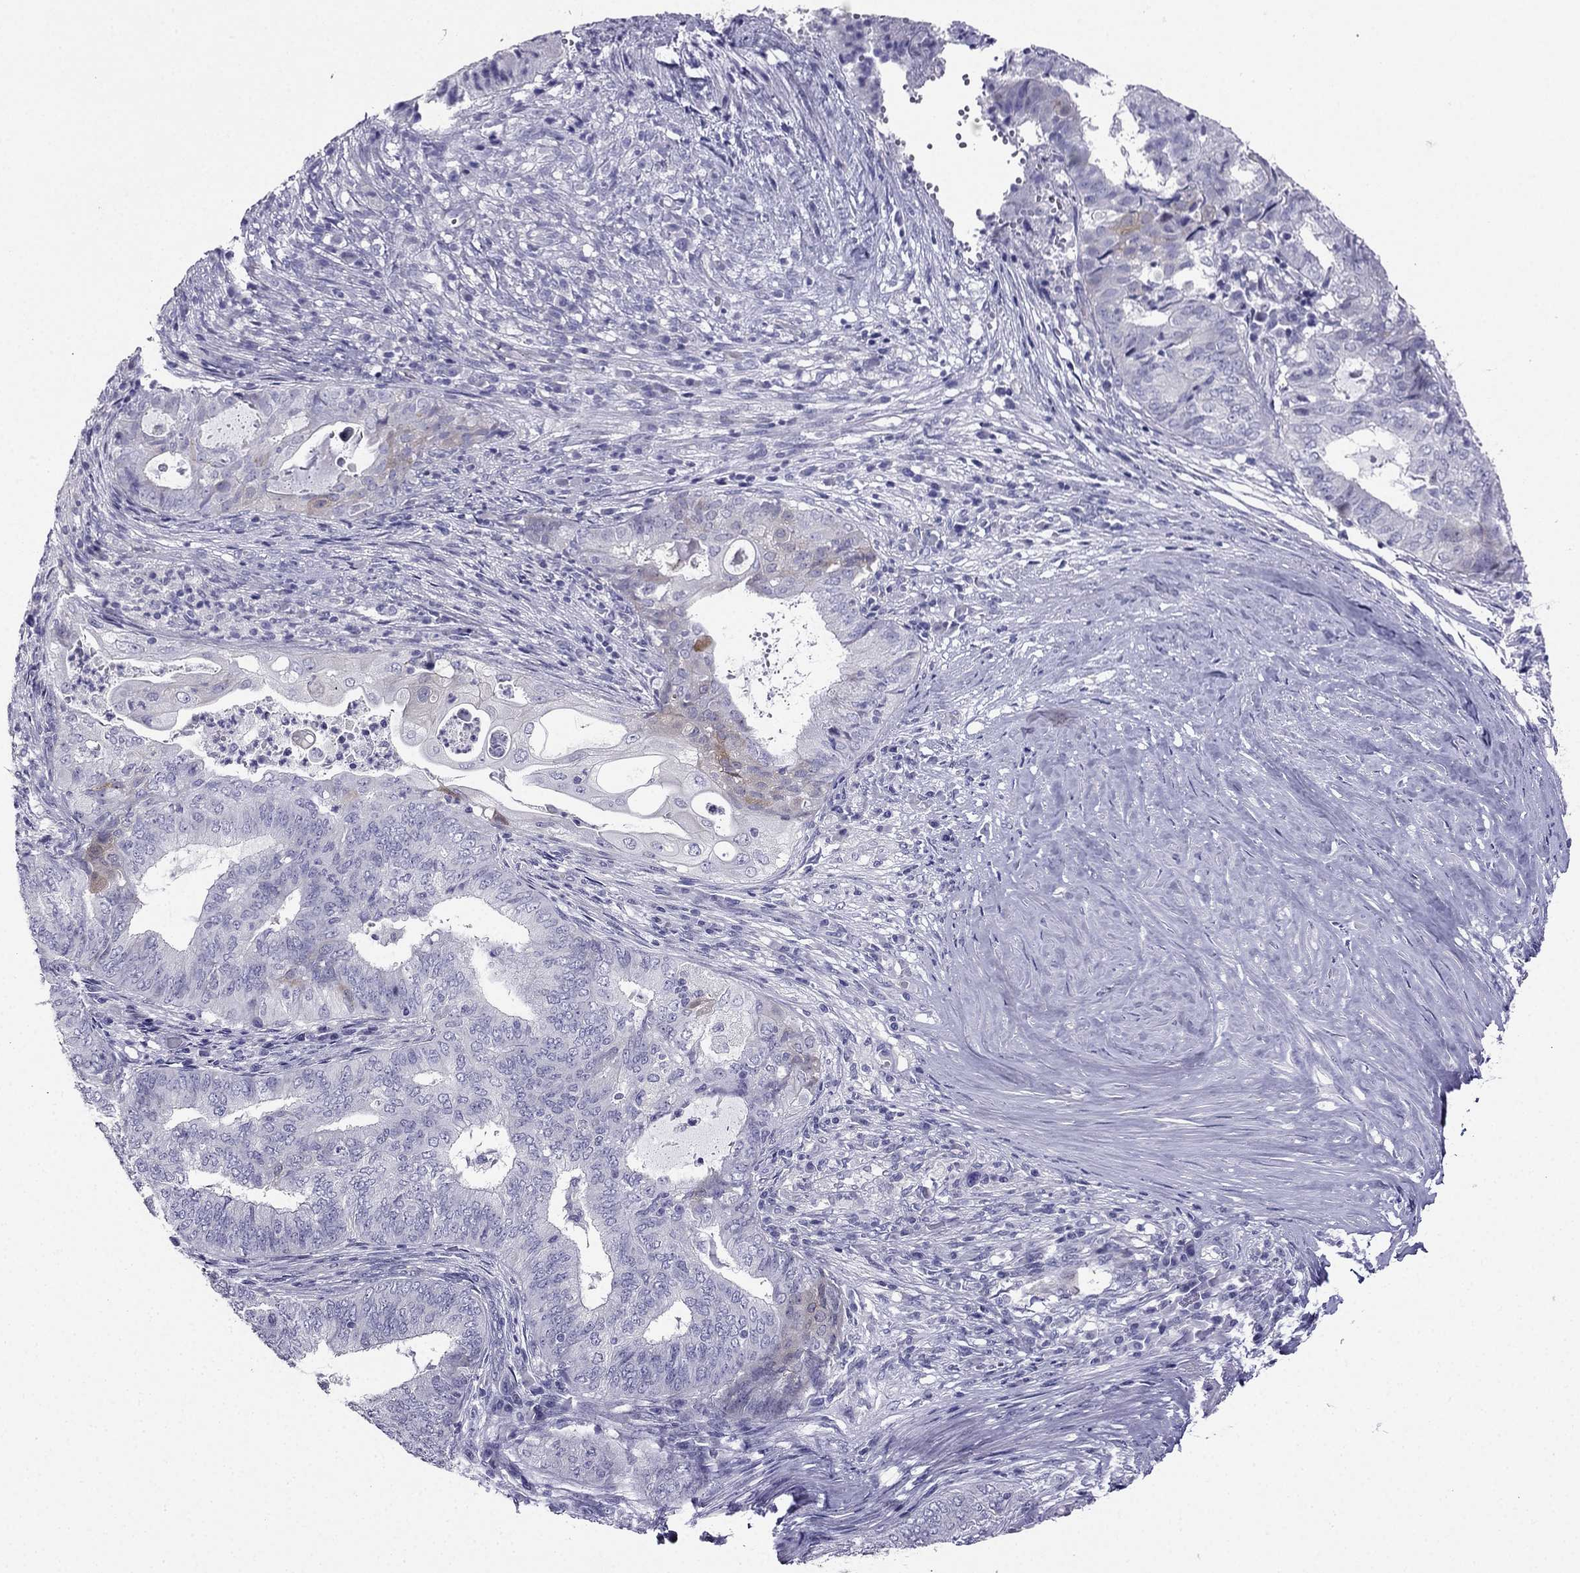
{"staining": {"intensity": "negative", "quantity": "none", "location": "none"}, "tissue": "endometrial cancer", "cell_type": "Tumor cells", "image_type": "cancer", "snomed": [{"axis": "morphology", "description": "Adenocarcinoma, NOS"}, {"axis": "topography", "description": "Endometrium"}], "caption": "The photomicrograph reveals no significant staining in tumor cells of endometrial cancer. Brightfield microscopy of immunohistochemistry (IHC) stained with DAB (brown) and hematoxylin (blue), captured at high magnification.", "gene": "KCNJ10", "patient": {"sex": "female", "age": 62}}